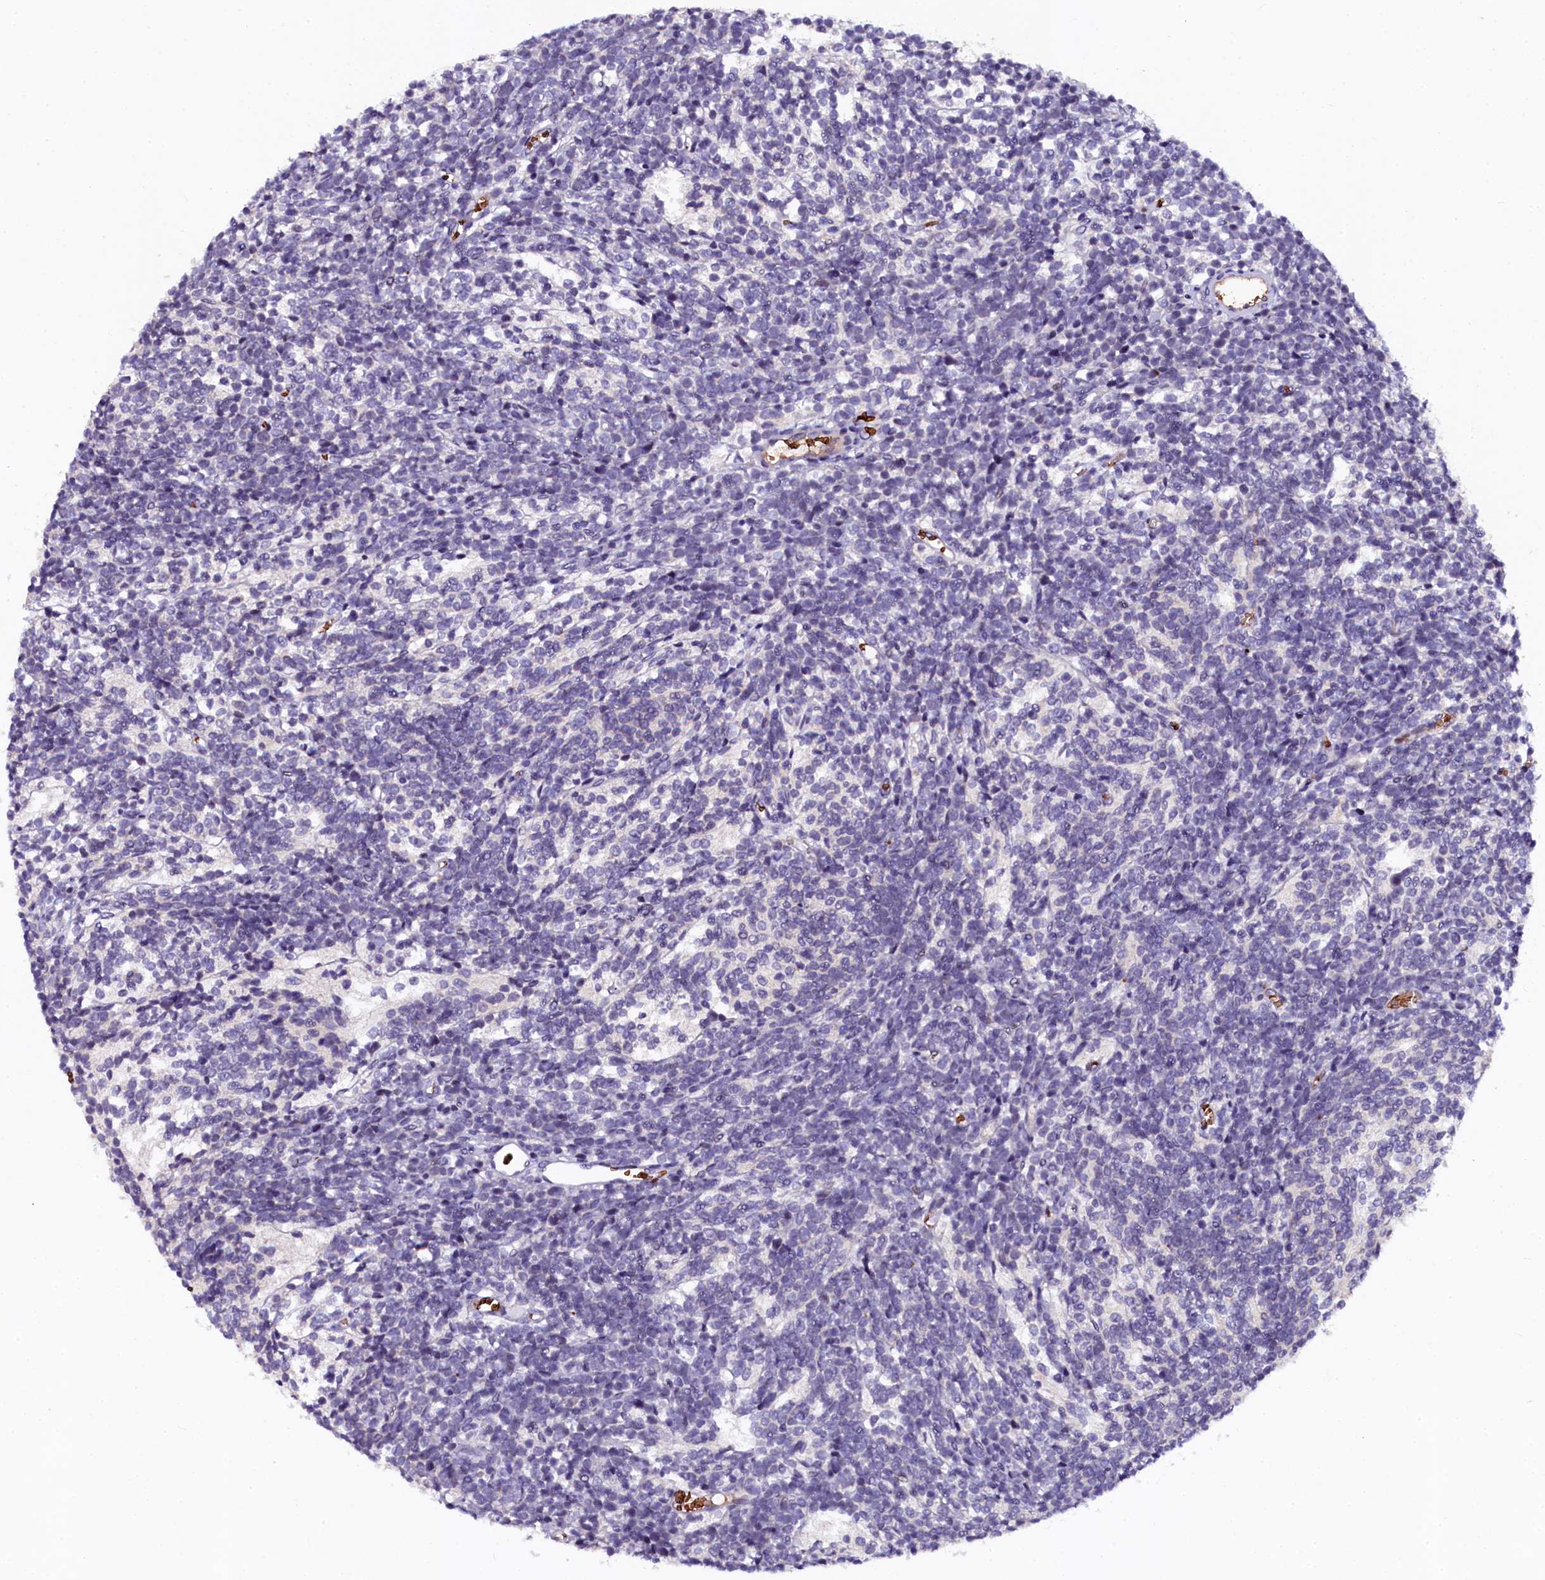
{"staining": {"intensity": "negative", "quantity": "none", "location": "none"}, "tissue": "glioma", "cell_type": "Tumor cells", "image_type": "cancer", "snomed": [{"axis": "morphology", "description": "Glioma, malignant, Low grade"}, {"axis": "topography", "description": "Brain"}], "caption": "A photomicrograph of human glioma is negative for staining in tumor cells.", "gene": "CTDSPL2", "patient": {"sex": "female", "age": 1}}